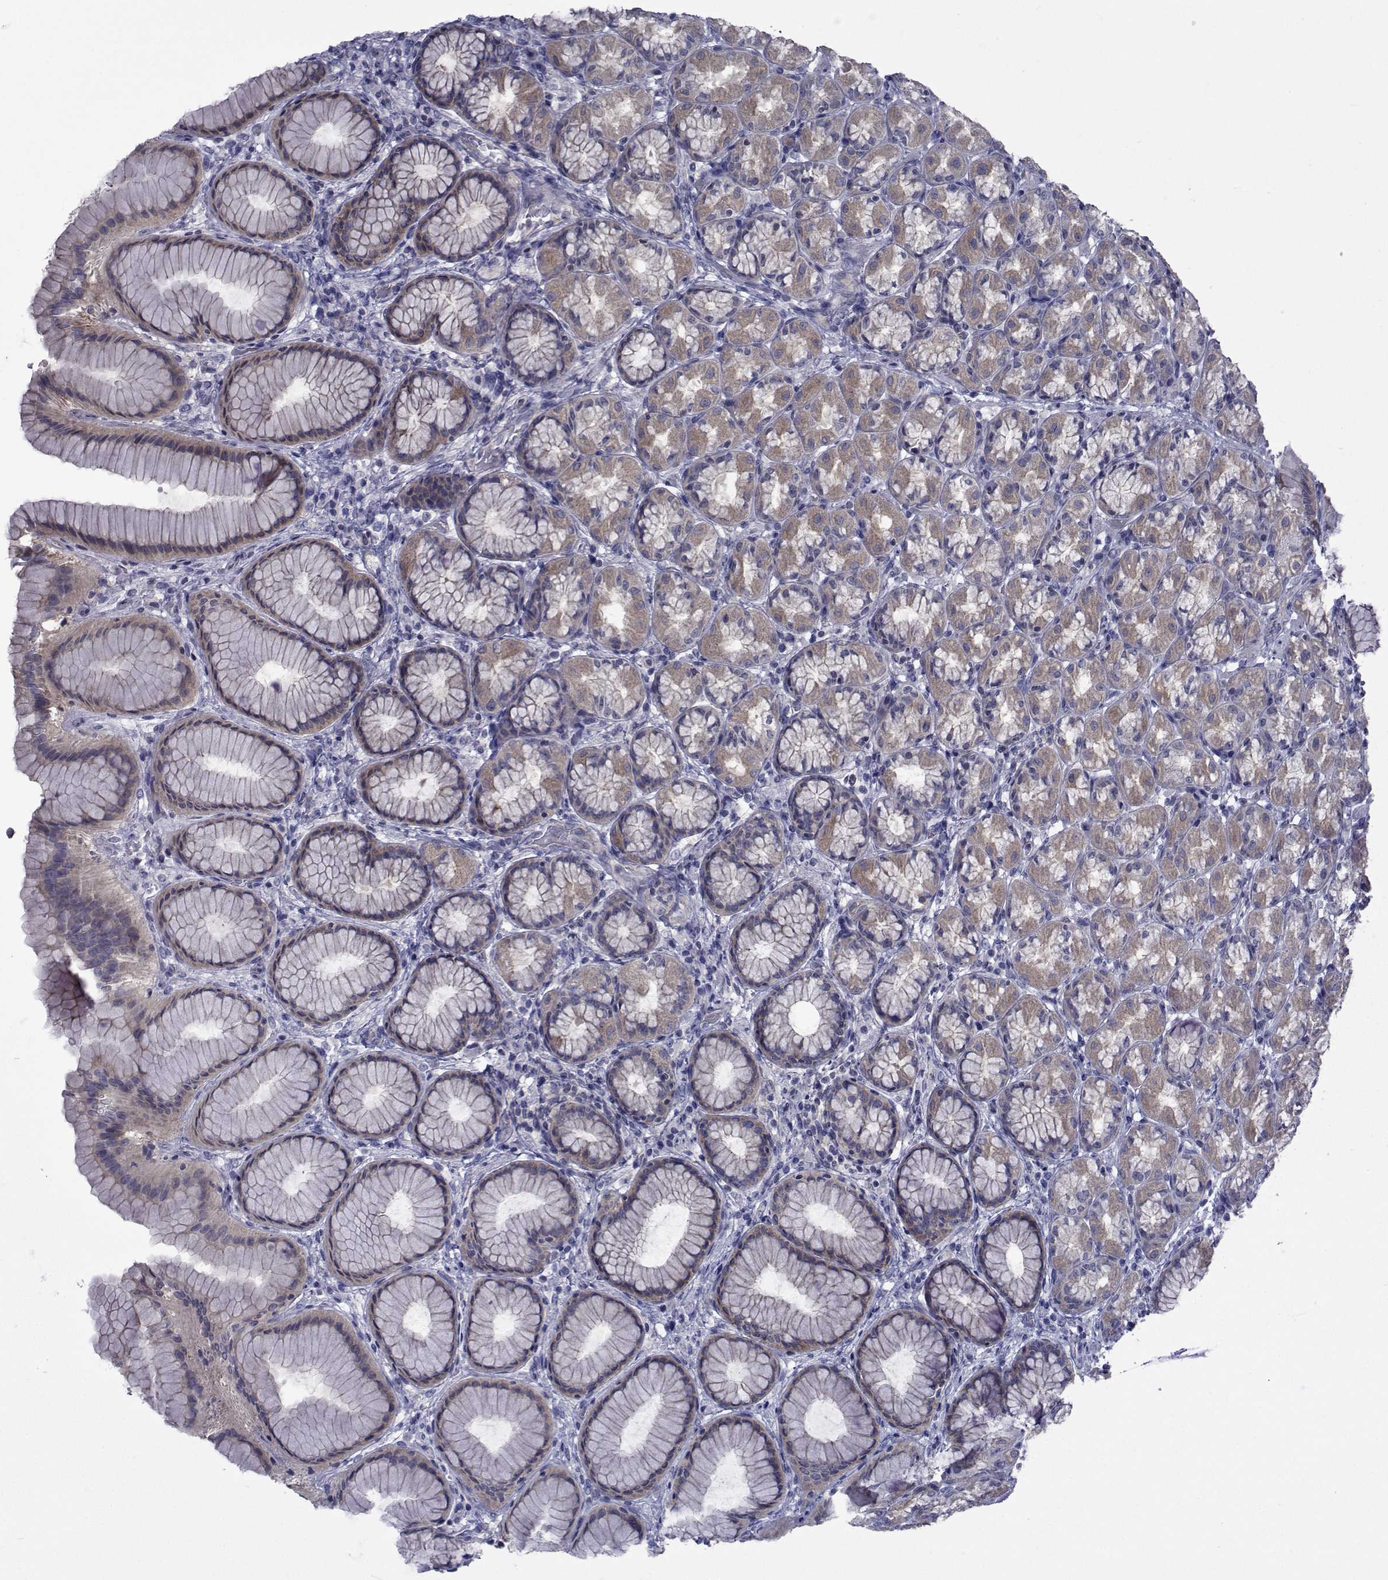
{"staining": {"intensity": "moderate", "quantity": ">75%", "location": "cytoplasmic/membranous"}, "tissue": "stomach", "cell_type": "Glandular cells", "image_type": "normal", "snomed": [{"axis": "morphology", "description": "Normal tissue, NOS"}, {"axis": "morphology", "description": "Adenocarcinoma, NOS"}, {"axis": "topography", "description": "Stomach"}], "caption": "Approximately >75% of glandular cells in normal stomach display moderate cytoplasmic/membranous protein staining as visualized by brown immunohistochemical staining.", "gene": "SLC30A10", "patient": {"sex": "female", "age": 79}}